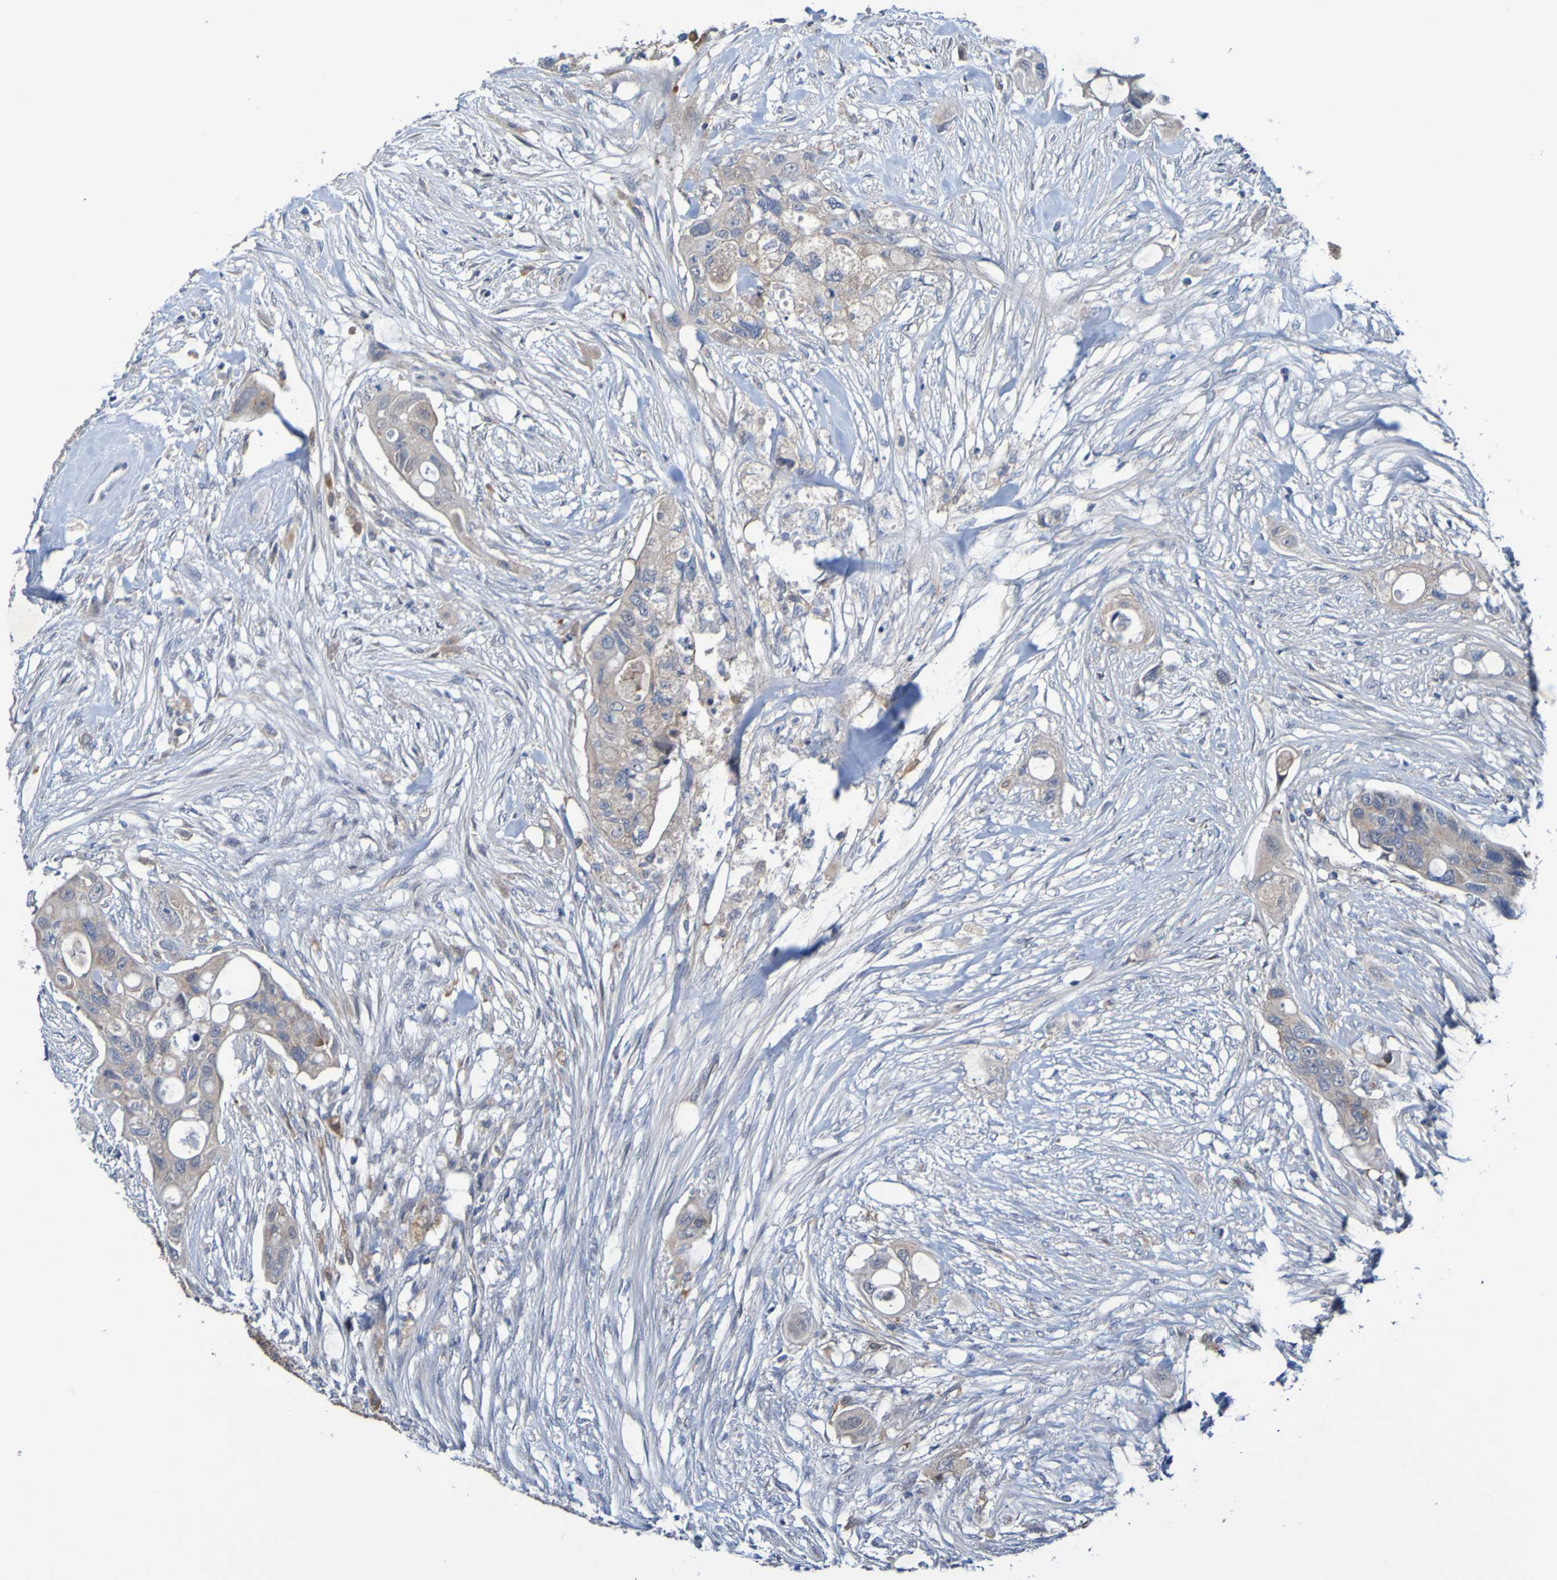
{"staining": {"intensity": "weak", "quantity": ">75%", "location": "cytoplasmic/membranous"}, "tissue": "colorectal cancer", "cell_type": "Tumor cells", "image_type": "cancer", "snomed": [{"axis": "morphology", "description": "Adenocarcinoma, NOS"}, {"axis": "topography", "description": "Colon"}], "caption": "This is an image of IHC staining of colorectal cancer (adenocarcinoma), which shows weak staining in the cytoplasmic/membranous of tumor cells.", "gene": "SDK1", "patient": {"sex": "female", "age": 57}}